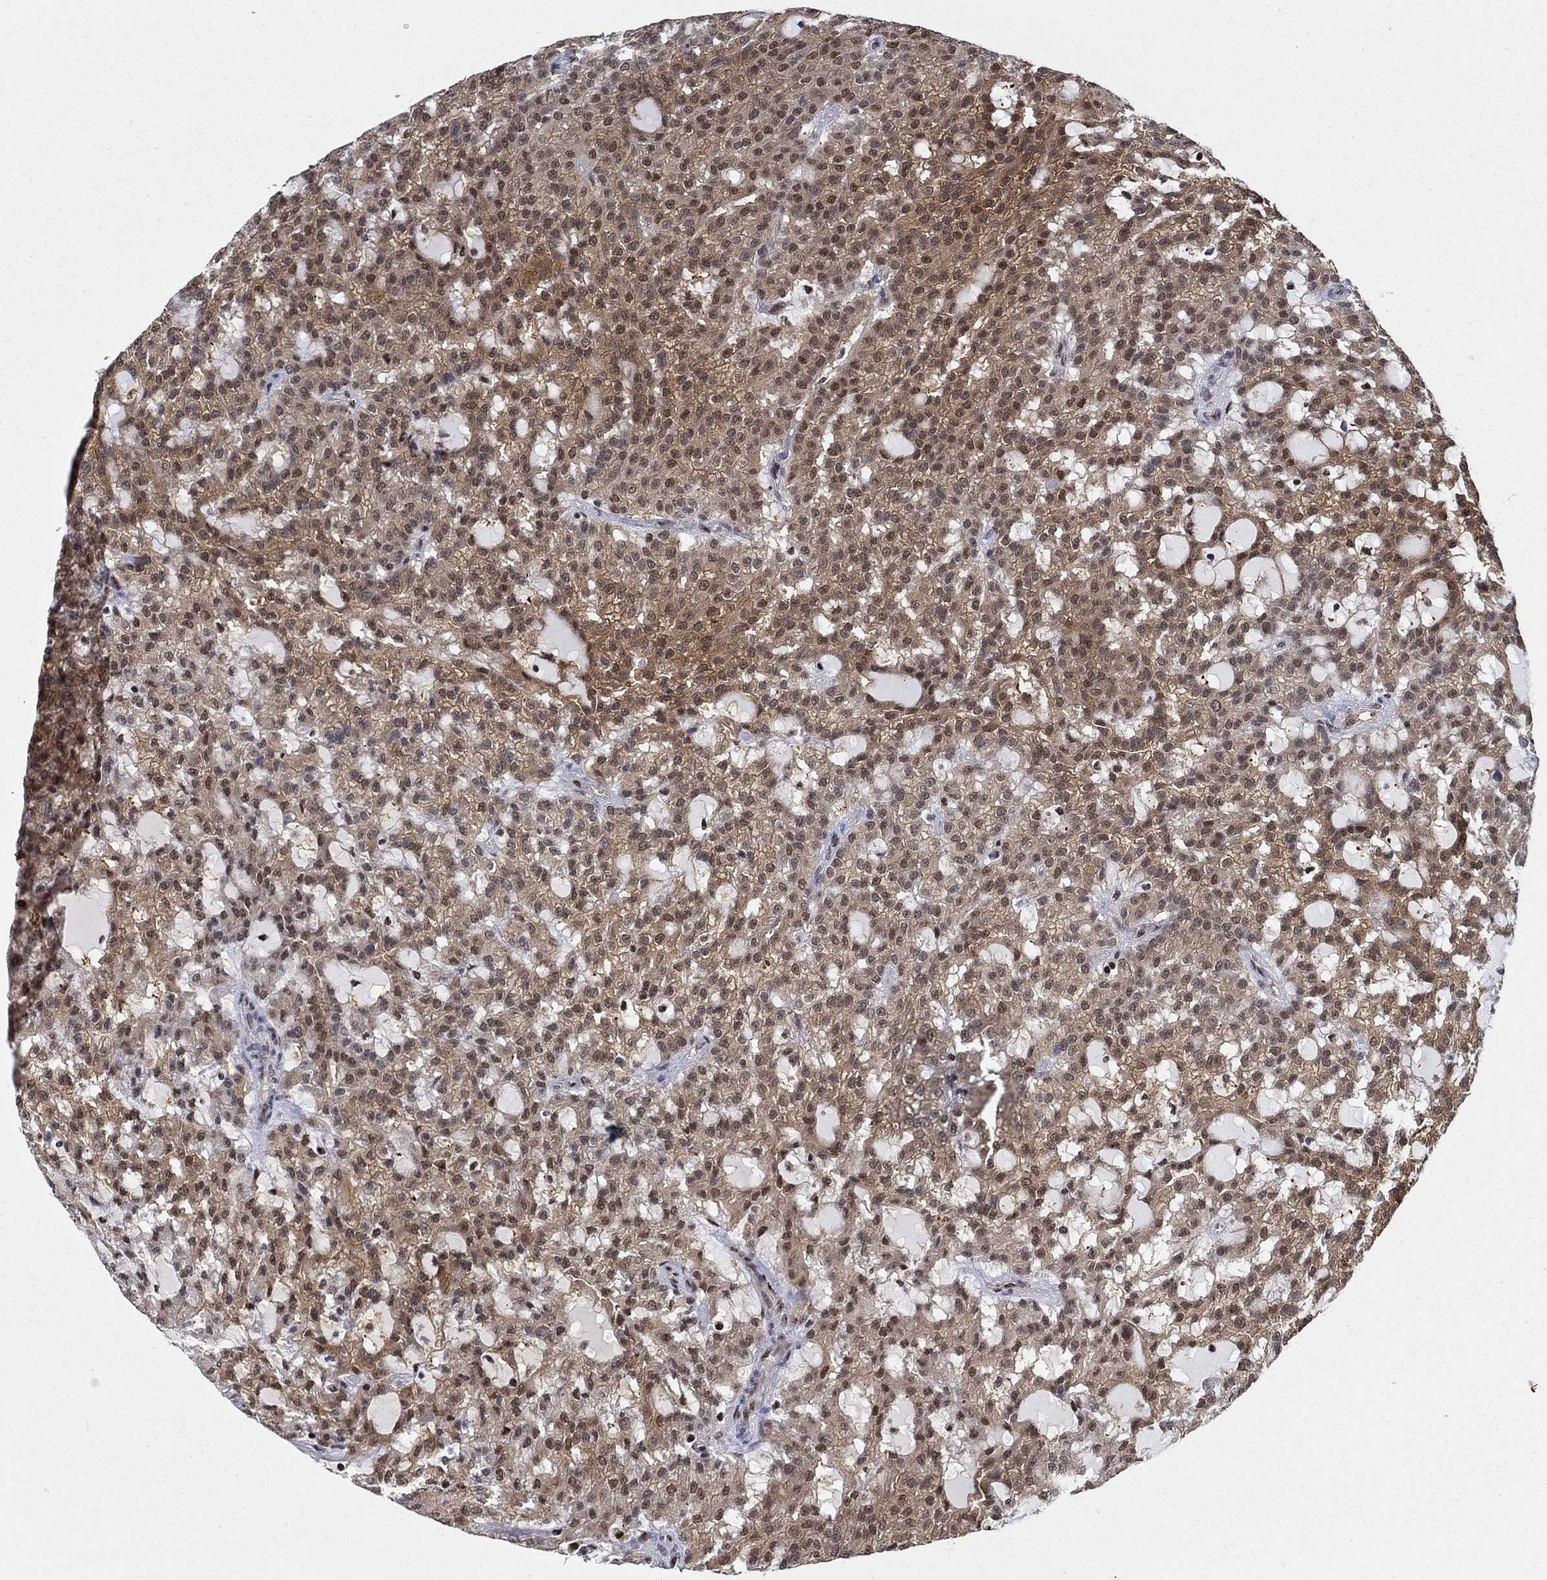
{"staining": {"intensity": "moderate", "quantity": "25%-75%", "location": "cytoplasmic/membranous,nuclear"}, "tissue": "renal cancer", "cell_type": "Tumor cells", "image_type": "cancer", "snomed": [{"axis": "morphology", "description": "Adenocarcinoma, NOS"}, {"axis": "topography", "description": "Kidney"}], "caption": "Renal cancer (adenocarcinoma) stained for a protein (brown) displays moderate cytoplasmic/membranous and nuclear positive staining in about 25%-75% of tumor cells.", "gene": "ZNF594", "patient": {"sex": "male", "age": 63}}